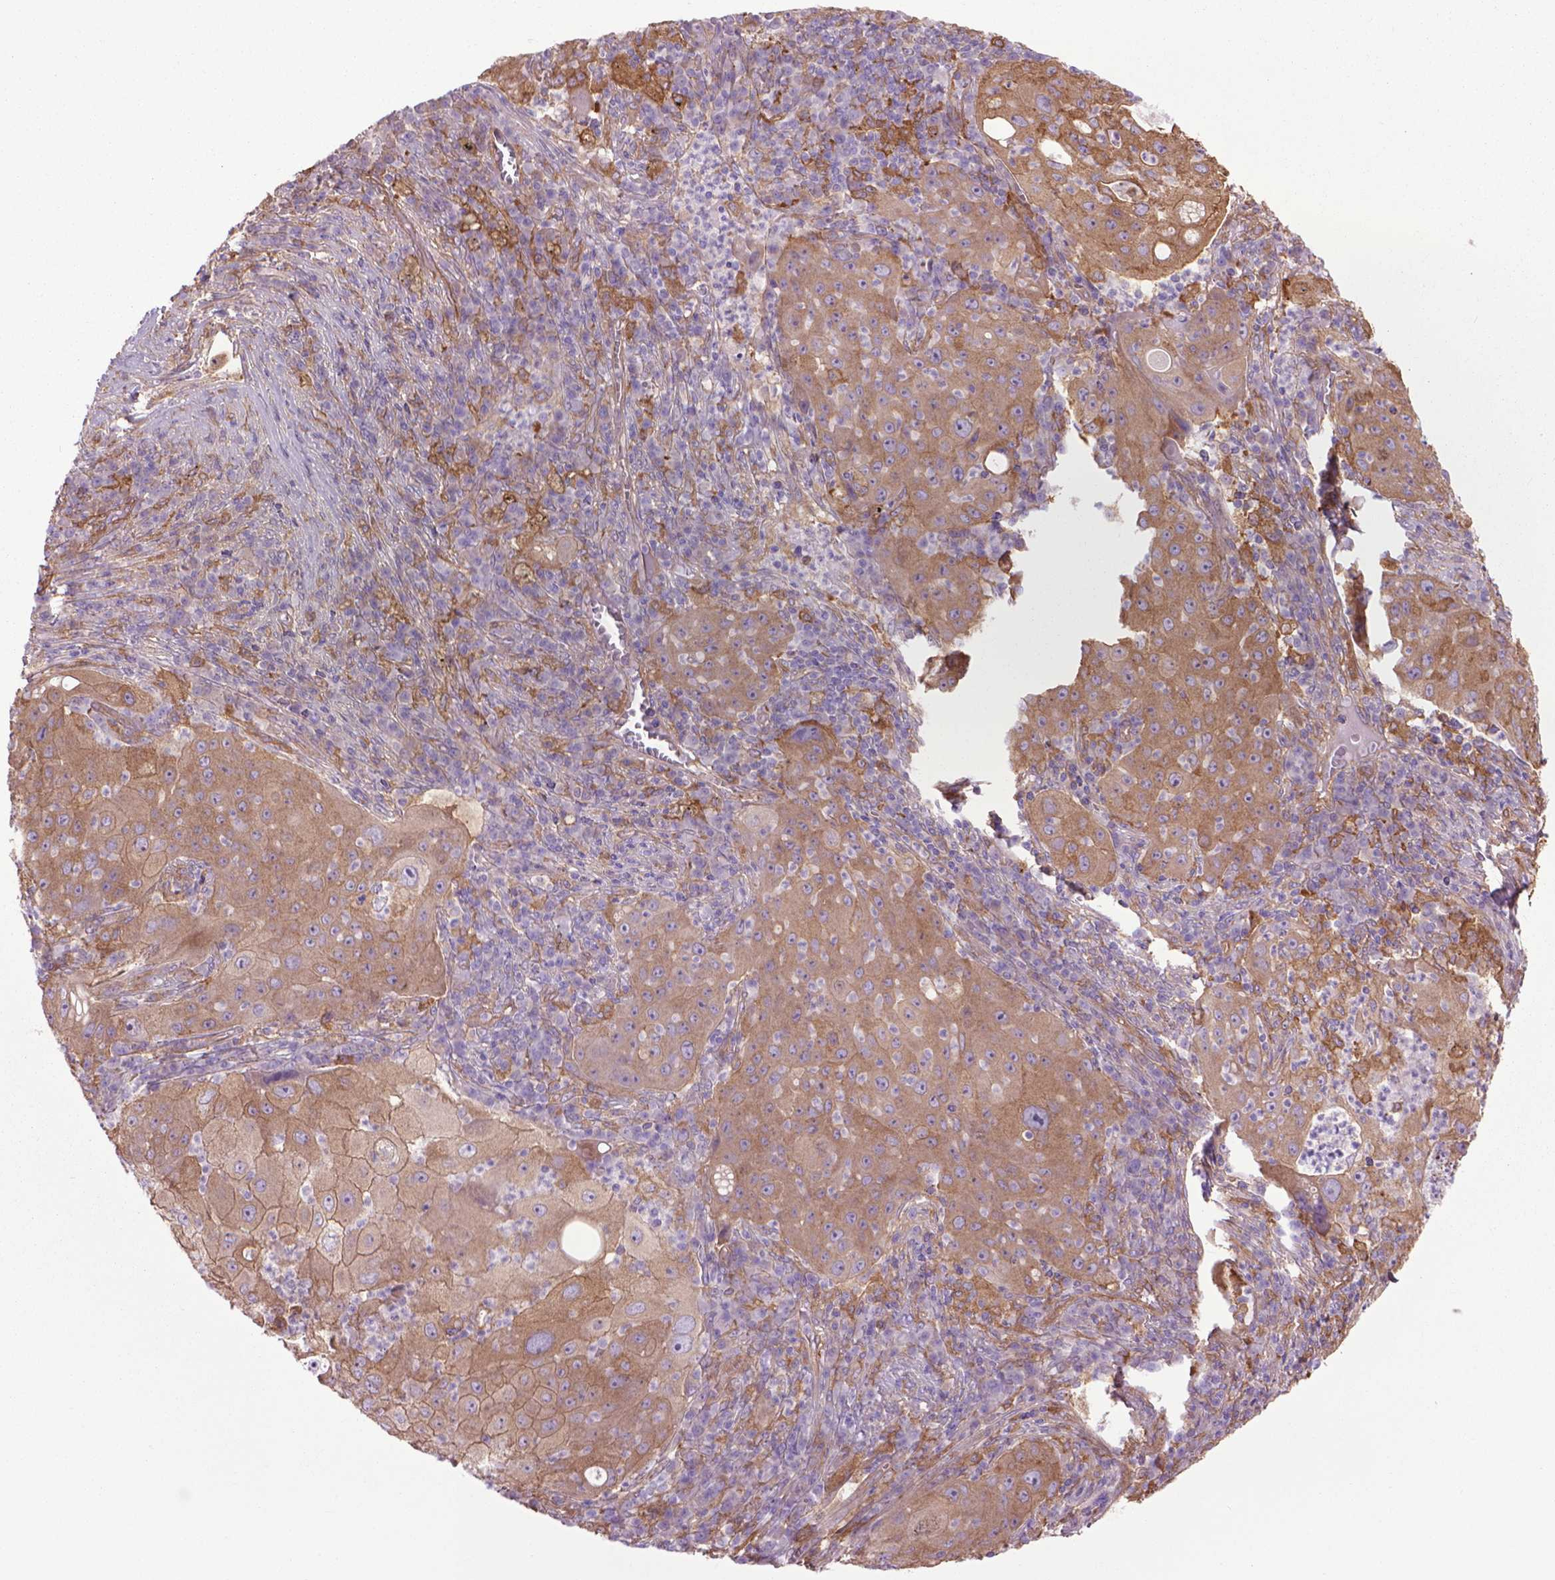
{"staining": {"intensity": "moderate", "quantity": ">75%", "location": "cytoplasmic/membranous"}, "tissue": "lung cancer", "cell_type": "Tumor cells", "image_type": "cancer", "snomed": [{"axis": "morphology", "description": "Squamous cell carcinoma, NOS"}, {"axis": "topography", "description": "Lung"}], "caption": "Immunohistochemistry micrograph of human squamous cell carcinoma (lung) stained for a protein (brown), which demonstrates medium levels of moderate cytoplasmic/membranous expression in about >75% of tumor cells.", "gene": "CORO1B", "patient": {"sex": "female", "age": 59}}